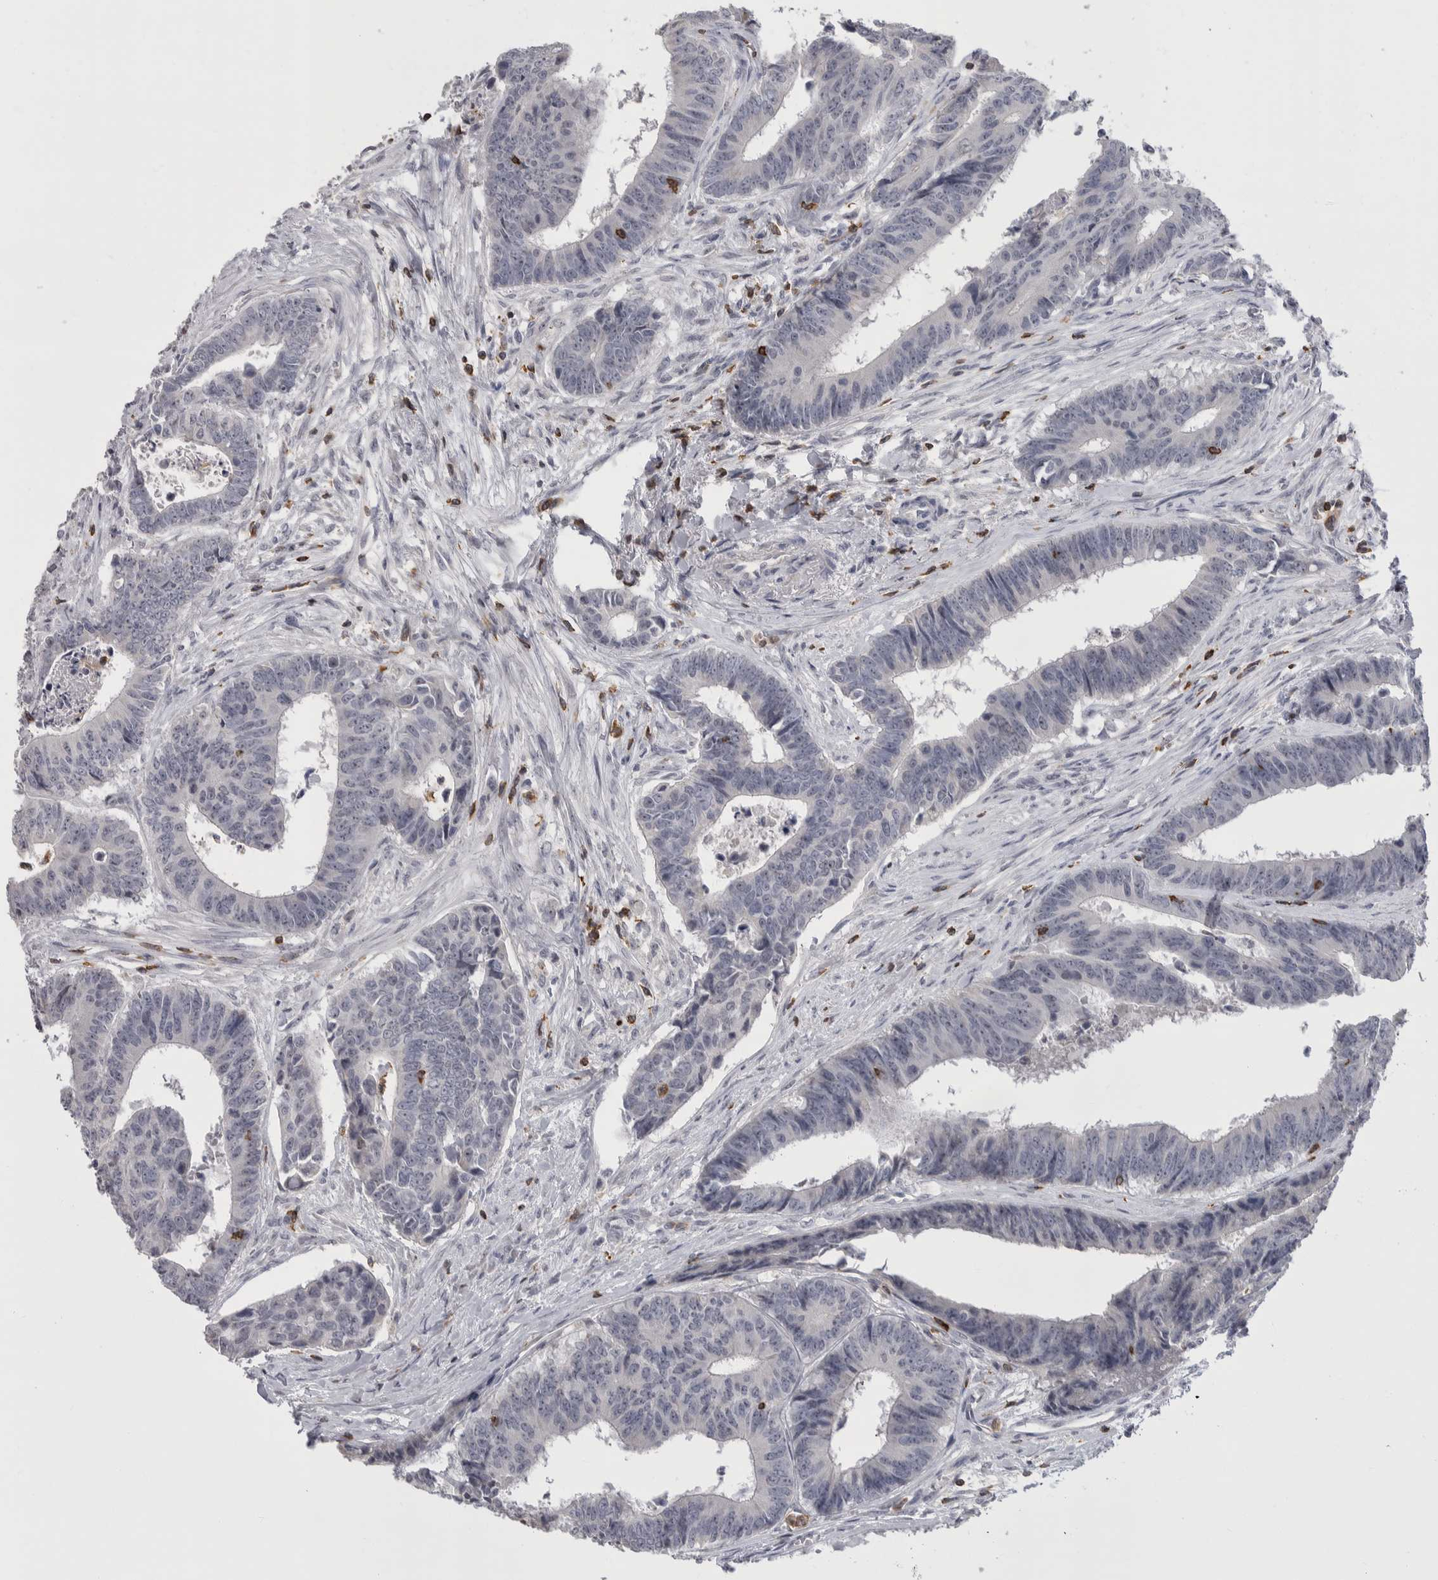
{"staining": {"intensity": "negative", "quantity": "none", "location": "none"}, "tissue": "colorectal cancer", "cell_type": "Tumor cells", "image_type": "cancer", "snomed": [{"axis": "morphology", "description": "Adenocarcinoma, NOS"}, {"axis": "topography", "description": "Rectum"}], "caption": "Immunohistochemistry of colorectal adenocarcinoma shows no positivity in tumor cells.", "gene": "CEP295NL", "patient": {"sex": "male", "age": 84}}